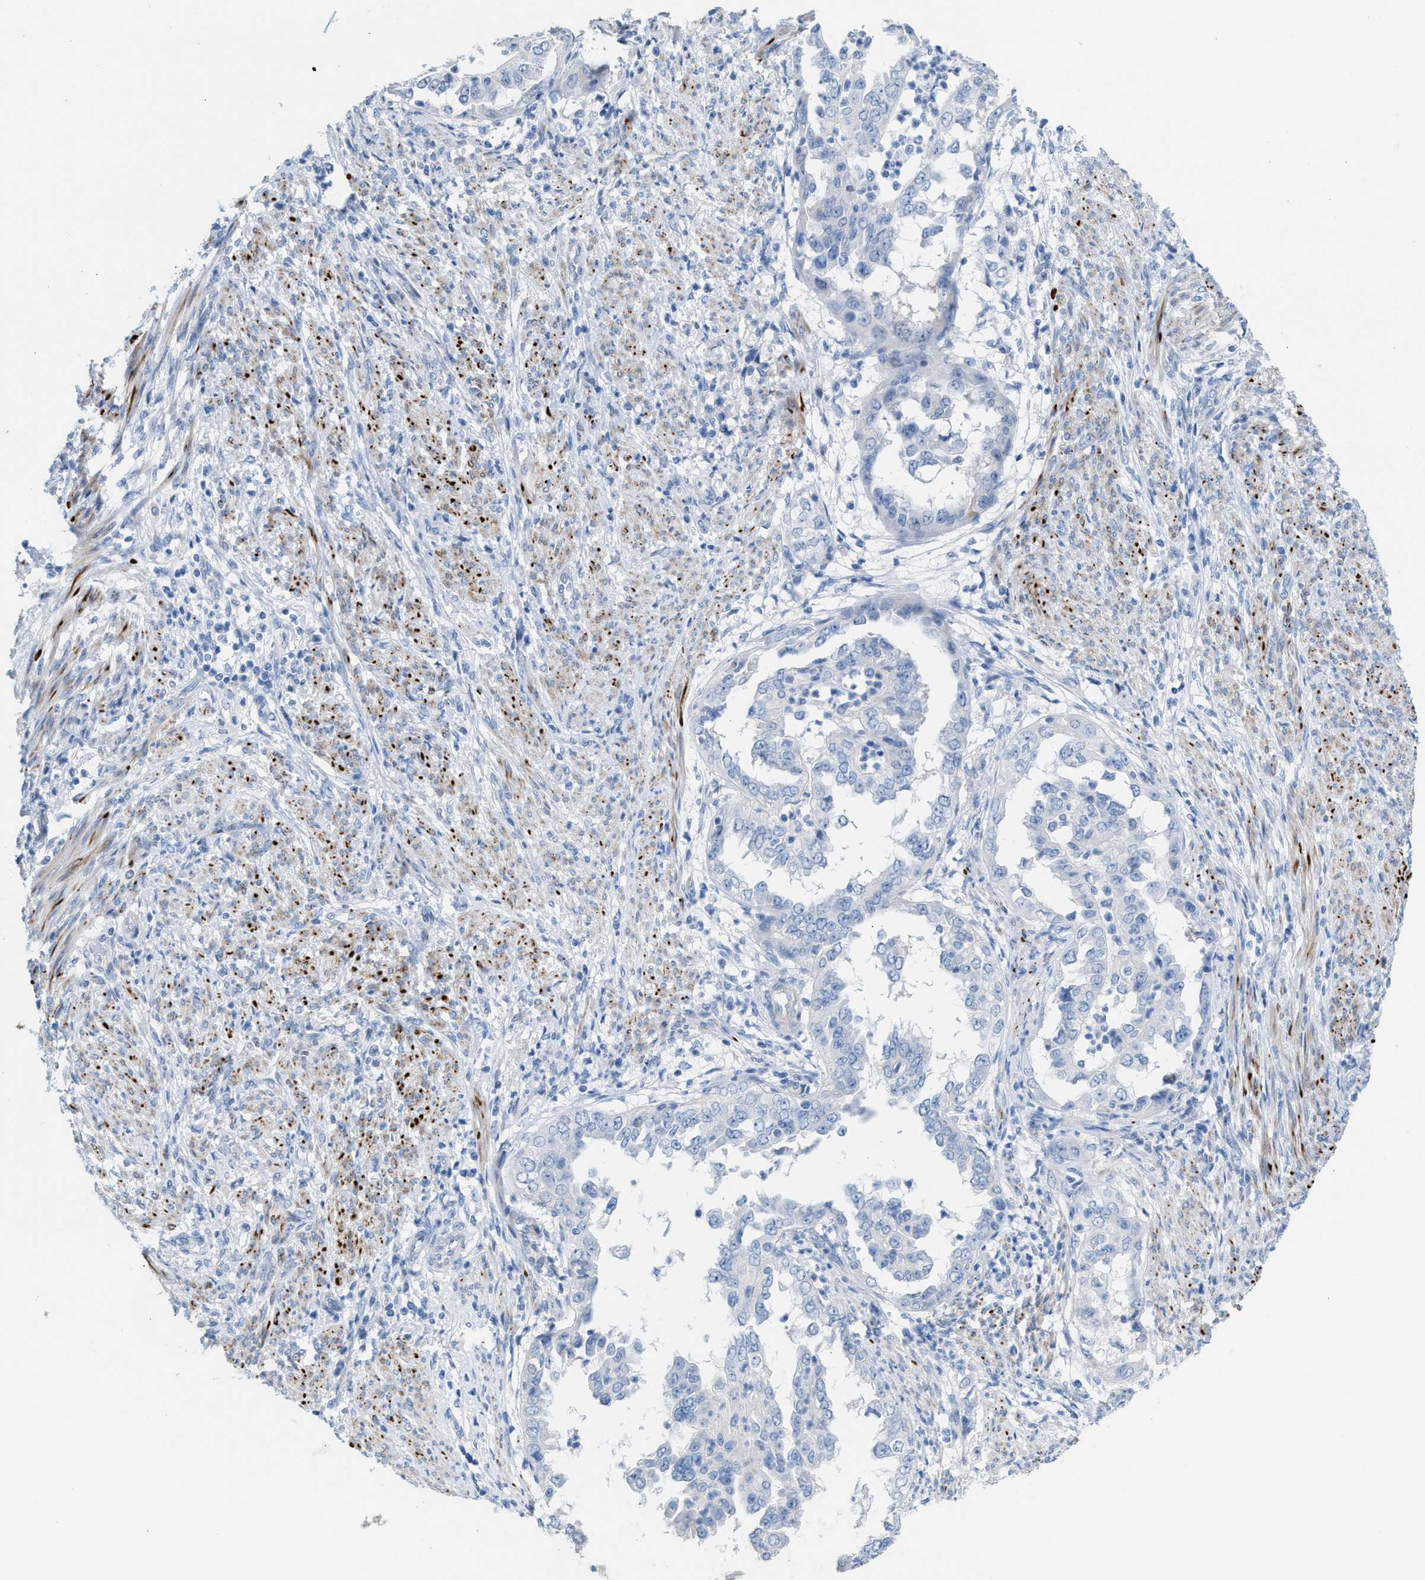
{"staining": {"intensity": "negative", "quantity": "none", "location": "none"}, "tissue": "endometrial cancer", "cell_type": "Tumor cells", "image_type": "cancer", "snomed": [{"axis": "morphology", "description": "Adenocarcinoma, NOS"}, {"axis": "topography", "description": "Endometrium"}], "caption": "DAB (3,3'-diaminobenzidine) immunohistochemical staining of human endometrial cancer displays no significant expression in tumor cells.", "gene": "MPP3", "patient": {"sex": "female", "age": 85}}